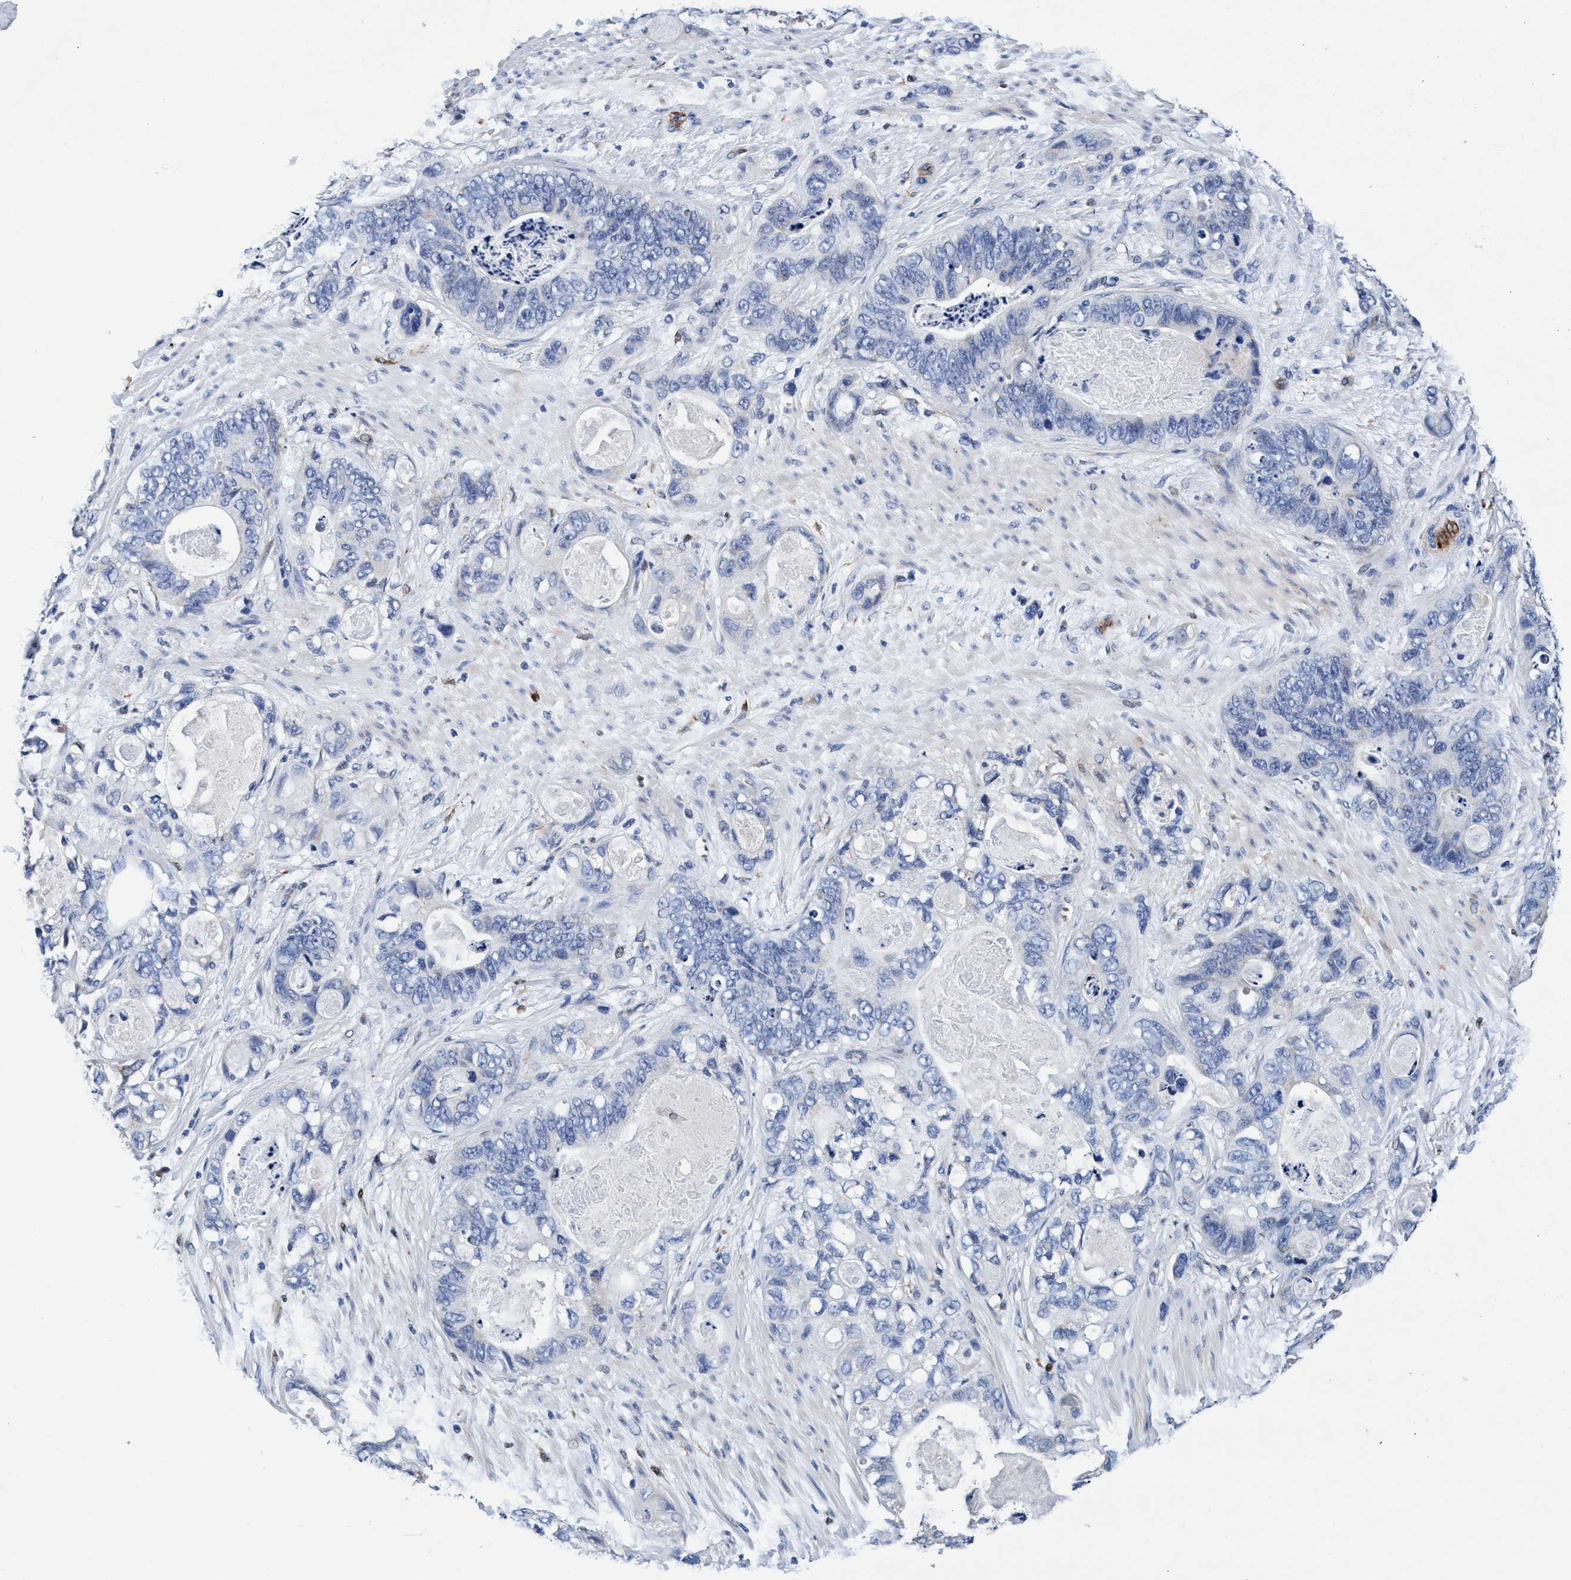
{"staining": {"intensity": "negative", "quantity": "none", "location": "none"}, "tissue": "stomach cancer", "cell_type": "Tumor cells", "image_type": "cancer", "snomed": [{"axis": "morphology", "description": "Normal tissue, NOS"}, {"axis": "morphology", "description": "Adenocarcinoma, NOS"}, {"axis": "topography", "description": "Stomach"}], "caption": "Stomach cancer (adenocarcinoma) stained for a protein using immunohistochemistry displays no positivity tumor cells.", "gene": "UBALD2", "patient": {"sex": "female", "age": 89}}